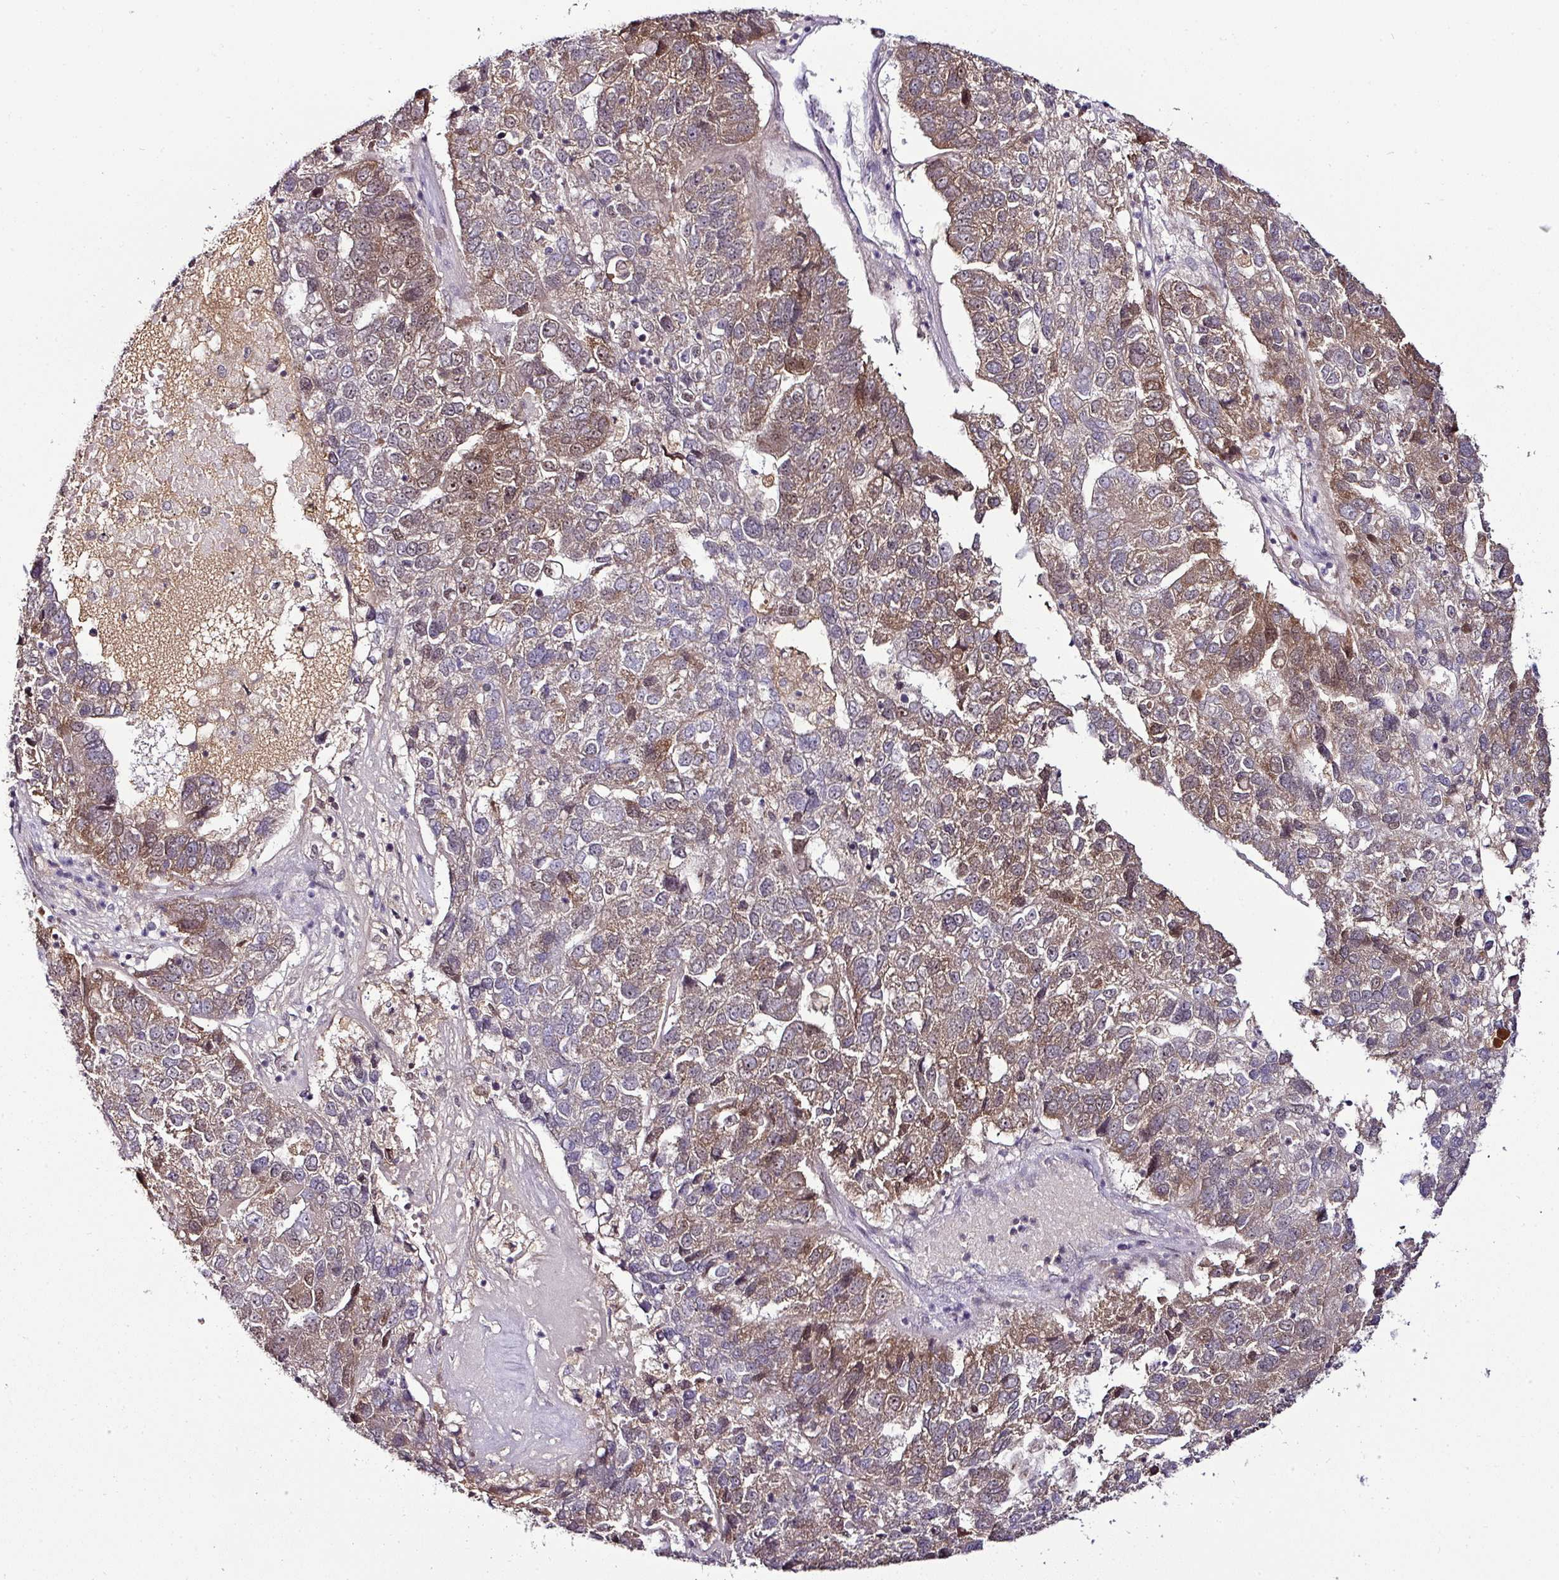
{"staining": {"intensity": "moderate", "quantity": "25%-75%", "location": "cytoplasmic/membranous"}, "tissue": "pancreatic cancer", "cell_type": "Tumor cells", "image_type": "cancer", "snomed": [{"axis": "morphology", "description": "Adenocarcinoma, NOS"}, {"axis": "topography", "description": "Pancreas"}], "caption": "IHC staining of pancreatic cancer (adenocarcinoma), which reveals medium levels of moderate cytoplasmic/membranous positivity in approximately 25%-75% of tumor cells indicating moderate cytoplasmic/membranous protein expression. The staining was performed using DAB (3,3'-diaminobenzidine) (brown) for protein detection and nuclei were counterstained in hematoxylin (blue).", "gene": "KLF16", "patient": {"sex": "female", "age": 61}}